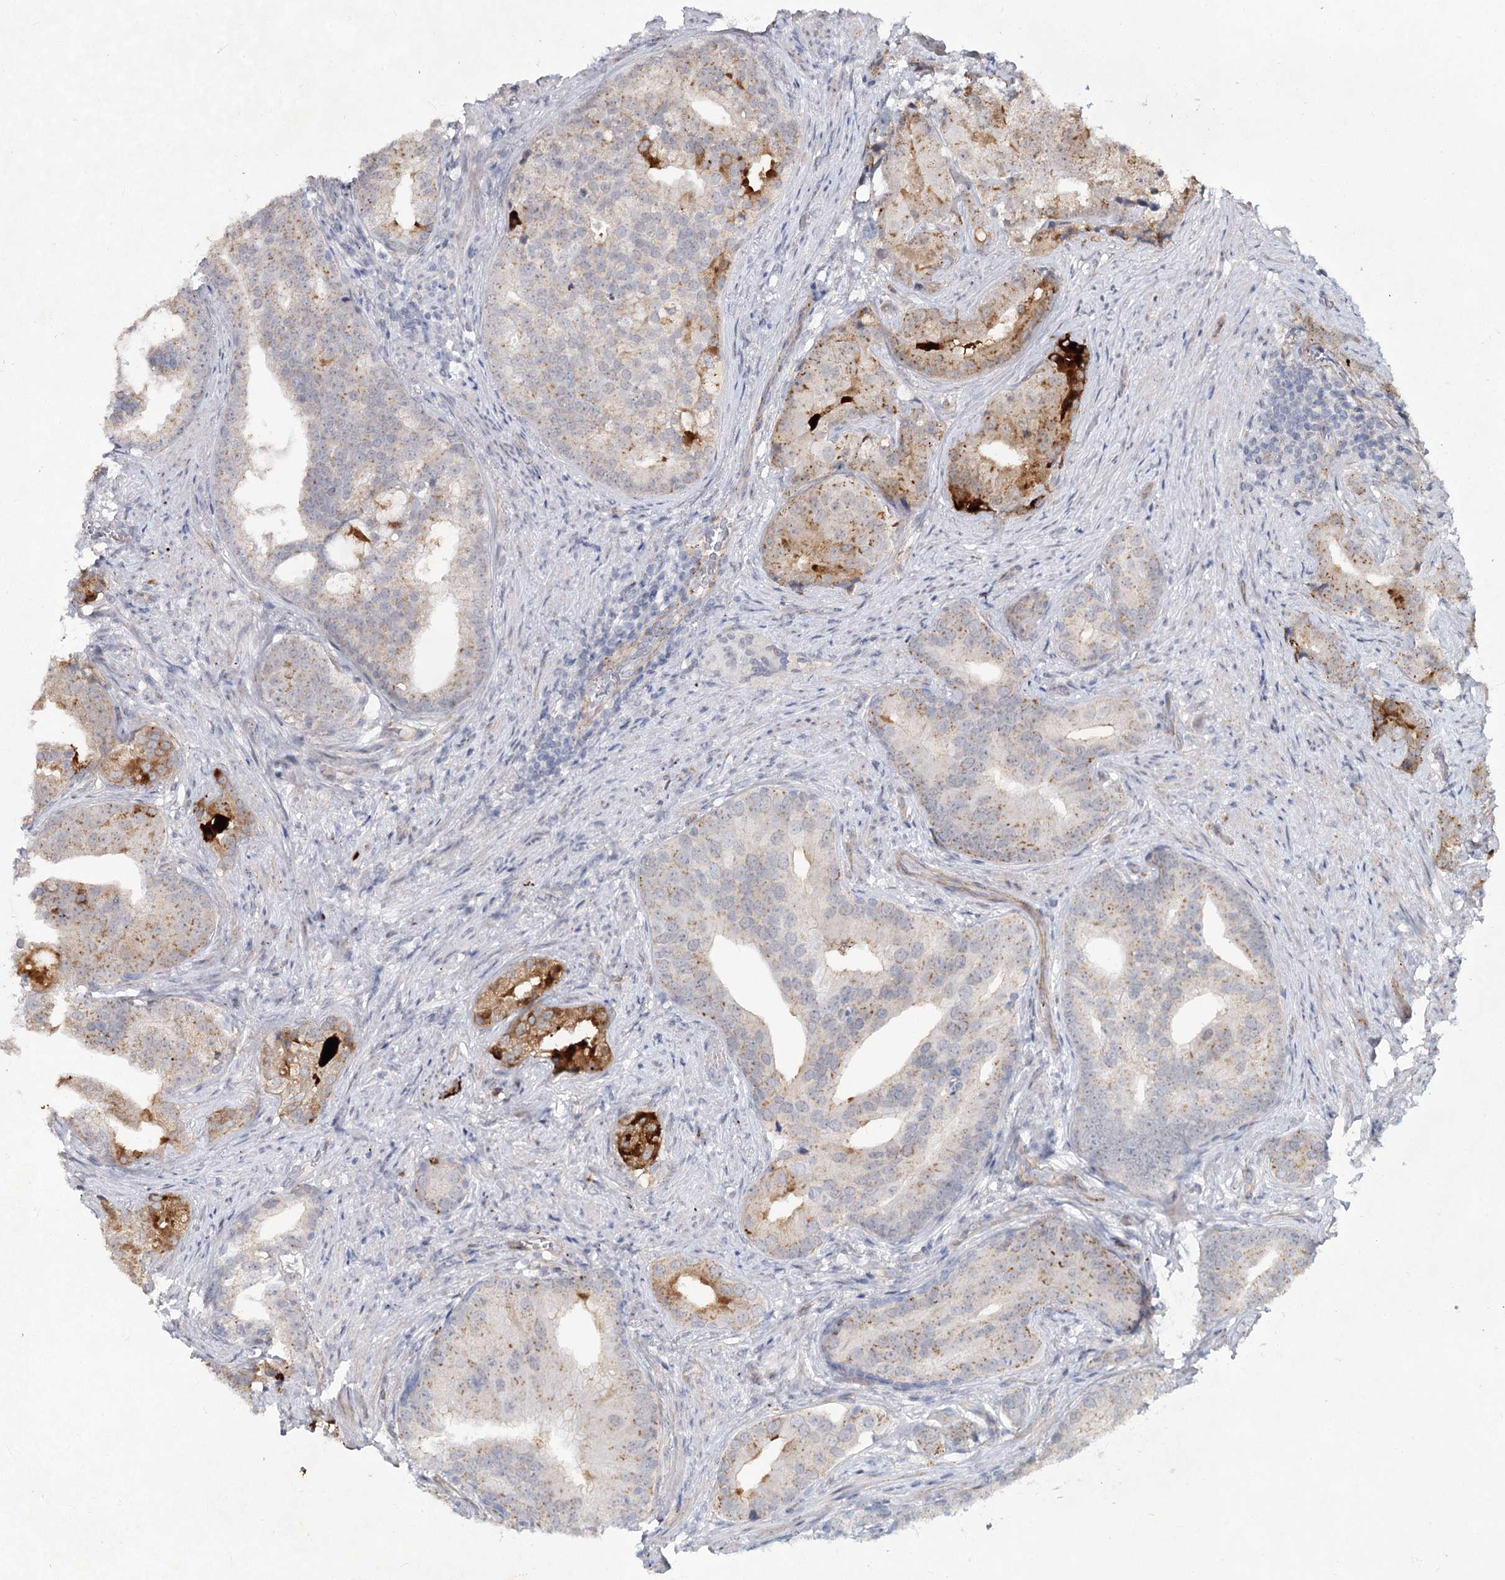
{"staining": {"intensity": "moderate", "quantity": "<25%", "location": "cytoplasmic/membranous"}, "tissue": "prostate cancer", "cell_type": "Tumor cells", "image_type": "cancer", "snomed": [{"axis": "morphology", "description": "Adenocarcinoma, Low grade"}, {"axis": "topography", "description": "Prostate"}], "caption": "This photomicrograph shows prostate cancer stained with IHC to label a protein in brown. The cytoplasmic/membranous of tumor cells show moderate positivity for the protein. Nuclei are counter-stained blue.", "gene": "ATL2", "patient": {"sex": "male", "age": 71}}